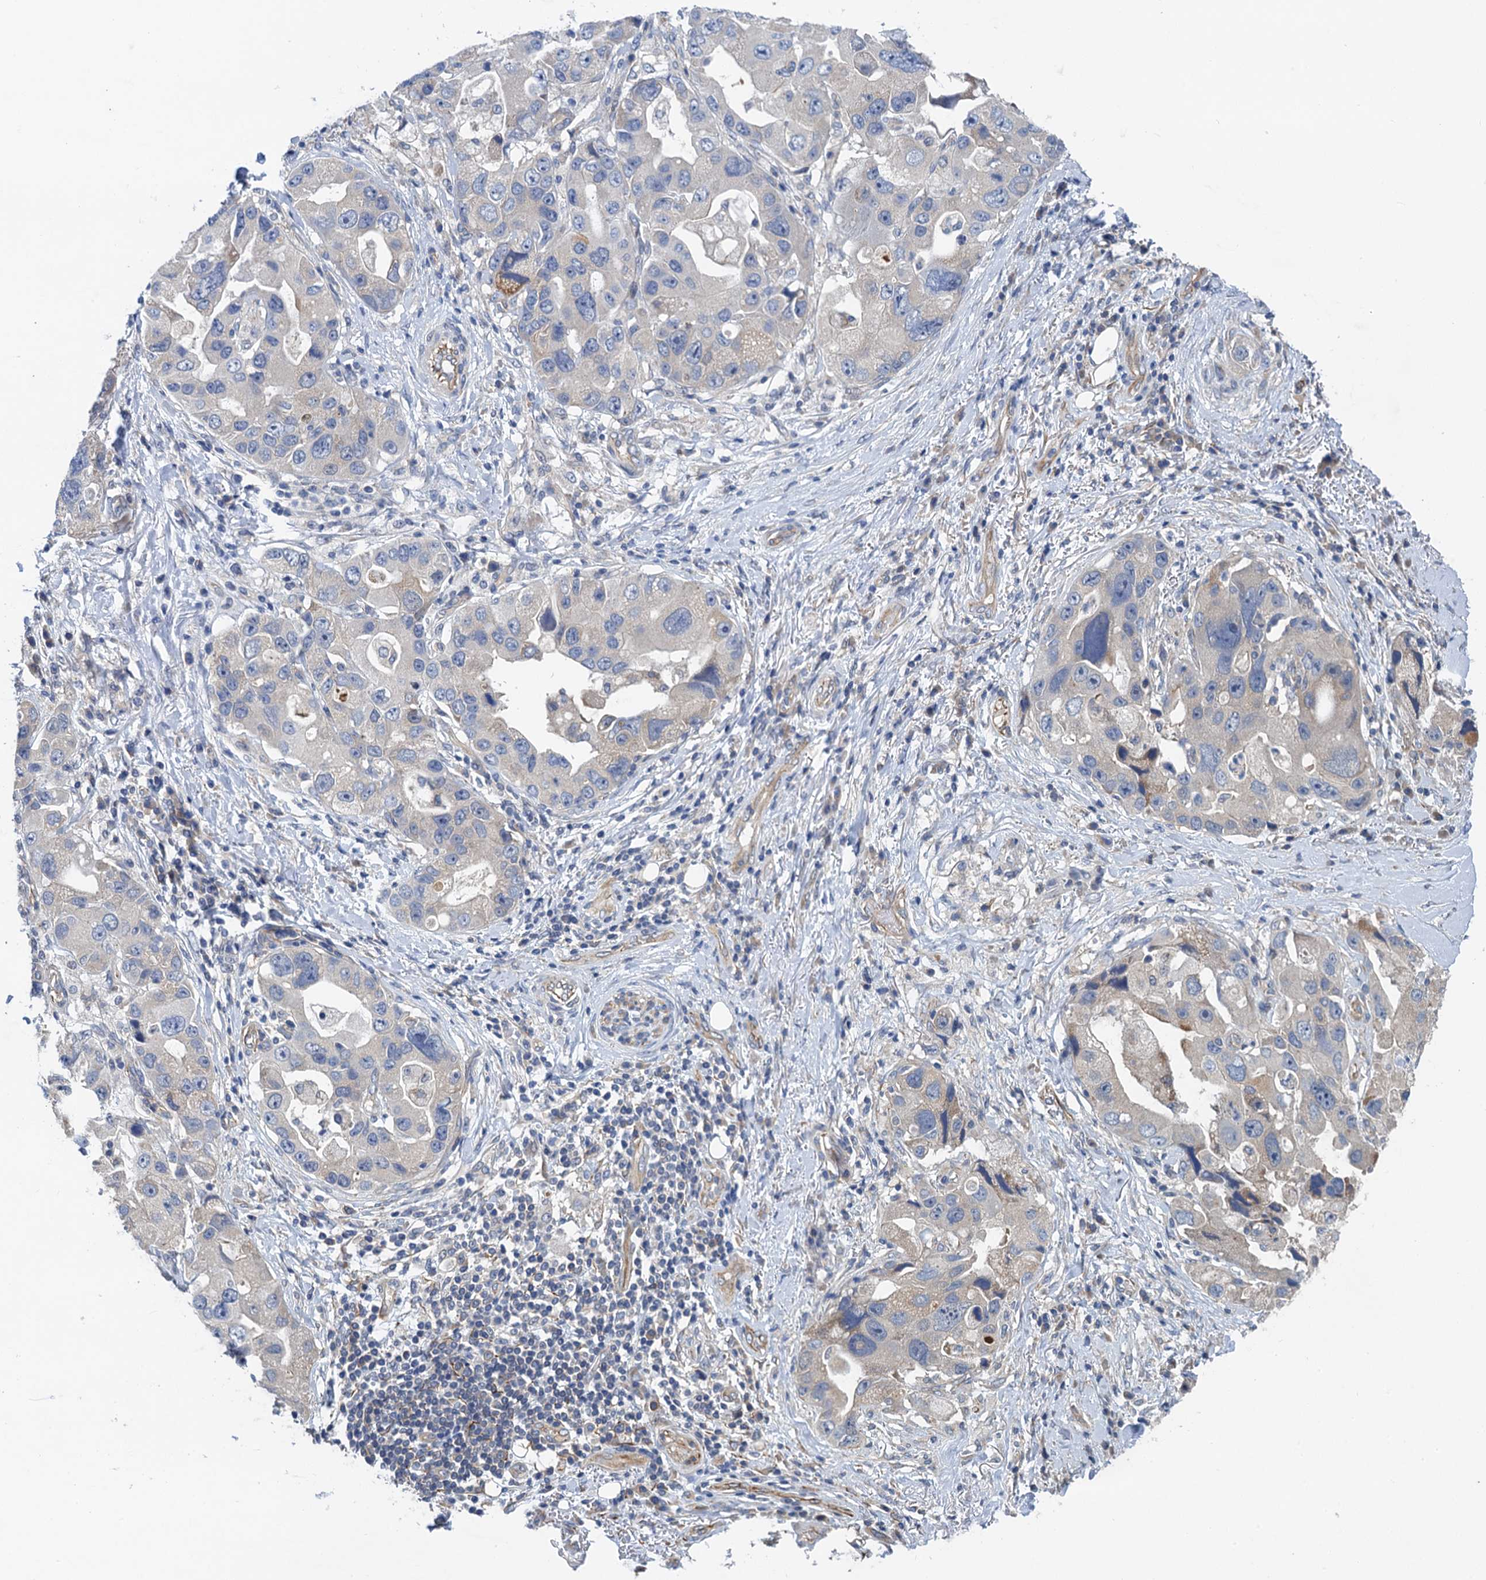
{"staining": {"intensity": "negative", "quantity": "none", "location": "none"}, "tissue": "lung cancer", "cell_type": "Tumor cells", "image_type": "cancer", "snomed": [{"axis": "morphology", "description": "Adenocarcinoma, NOS"}, {"axis": "topography", "description": "Lung"}], "caption": "Micrograph shows no significant protein staining in tumor cells of lung cancer. The staining is performed using DAB (3,3'-diaminobenzidine) brown chromogen with nuclei counter-stained in using hematoxylin.", "gene": "PJA2", "patient": {"sex": "female", "age": 54}}